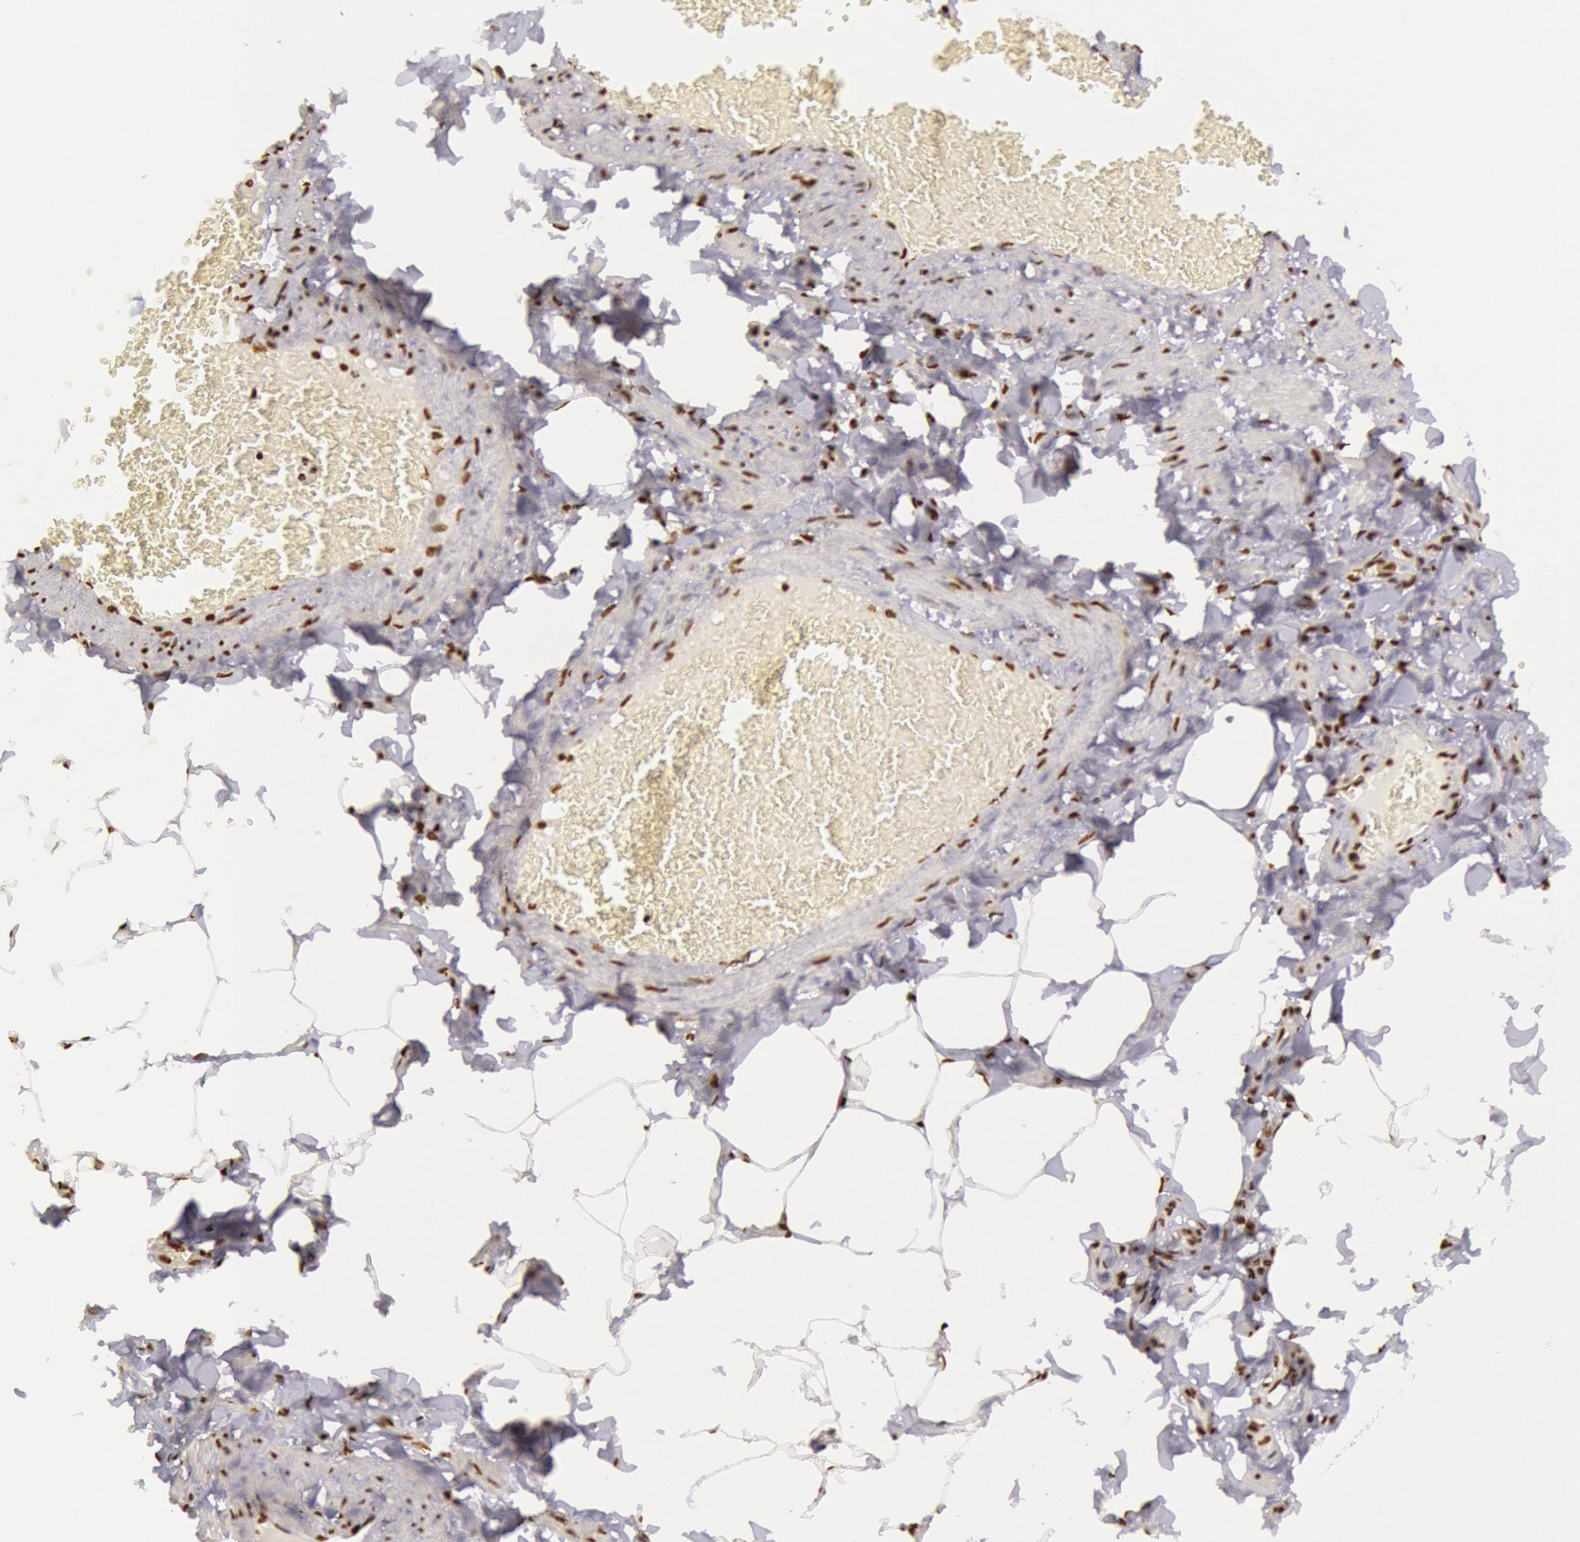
{"staining": {"intensity": "strong", "quantity": ">75%", "location": "nuclear"}, "tissue": "adipose tissue", "cell_type": "Adipocytes", "image_type": "normal", "snomed": [{"axis": "morphology", "description": "Normal tissue, NOS"}, {"axis": "topography", "description": "Vascular tissue"}], "caption": "Human adipose tissue stained for a protein (brown) exhibits strong nuclear positive expression in about >75% of adipocytes.", "gene": "HNRNPH1", "patient": {"sex": "male", "age": 41}}